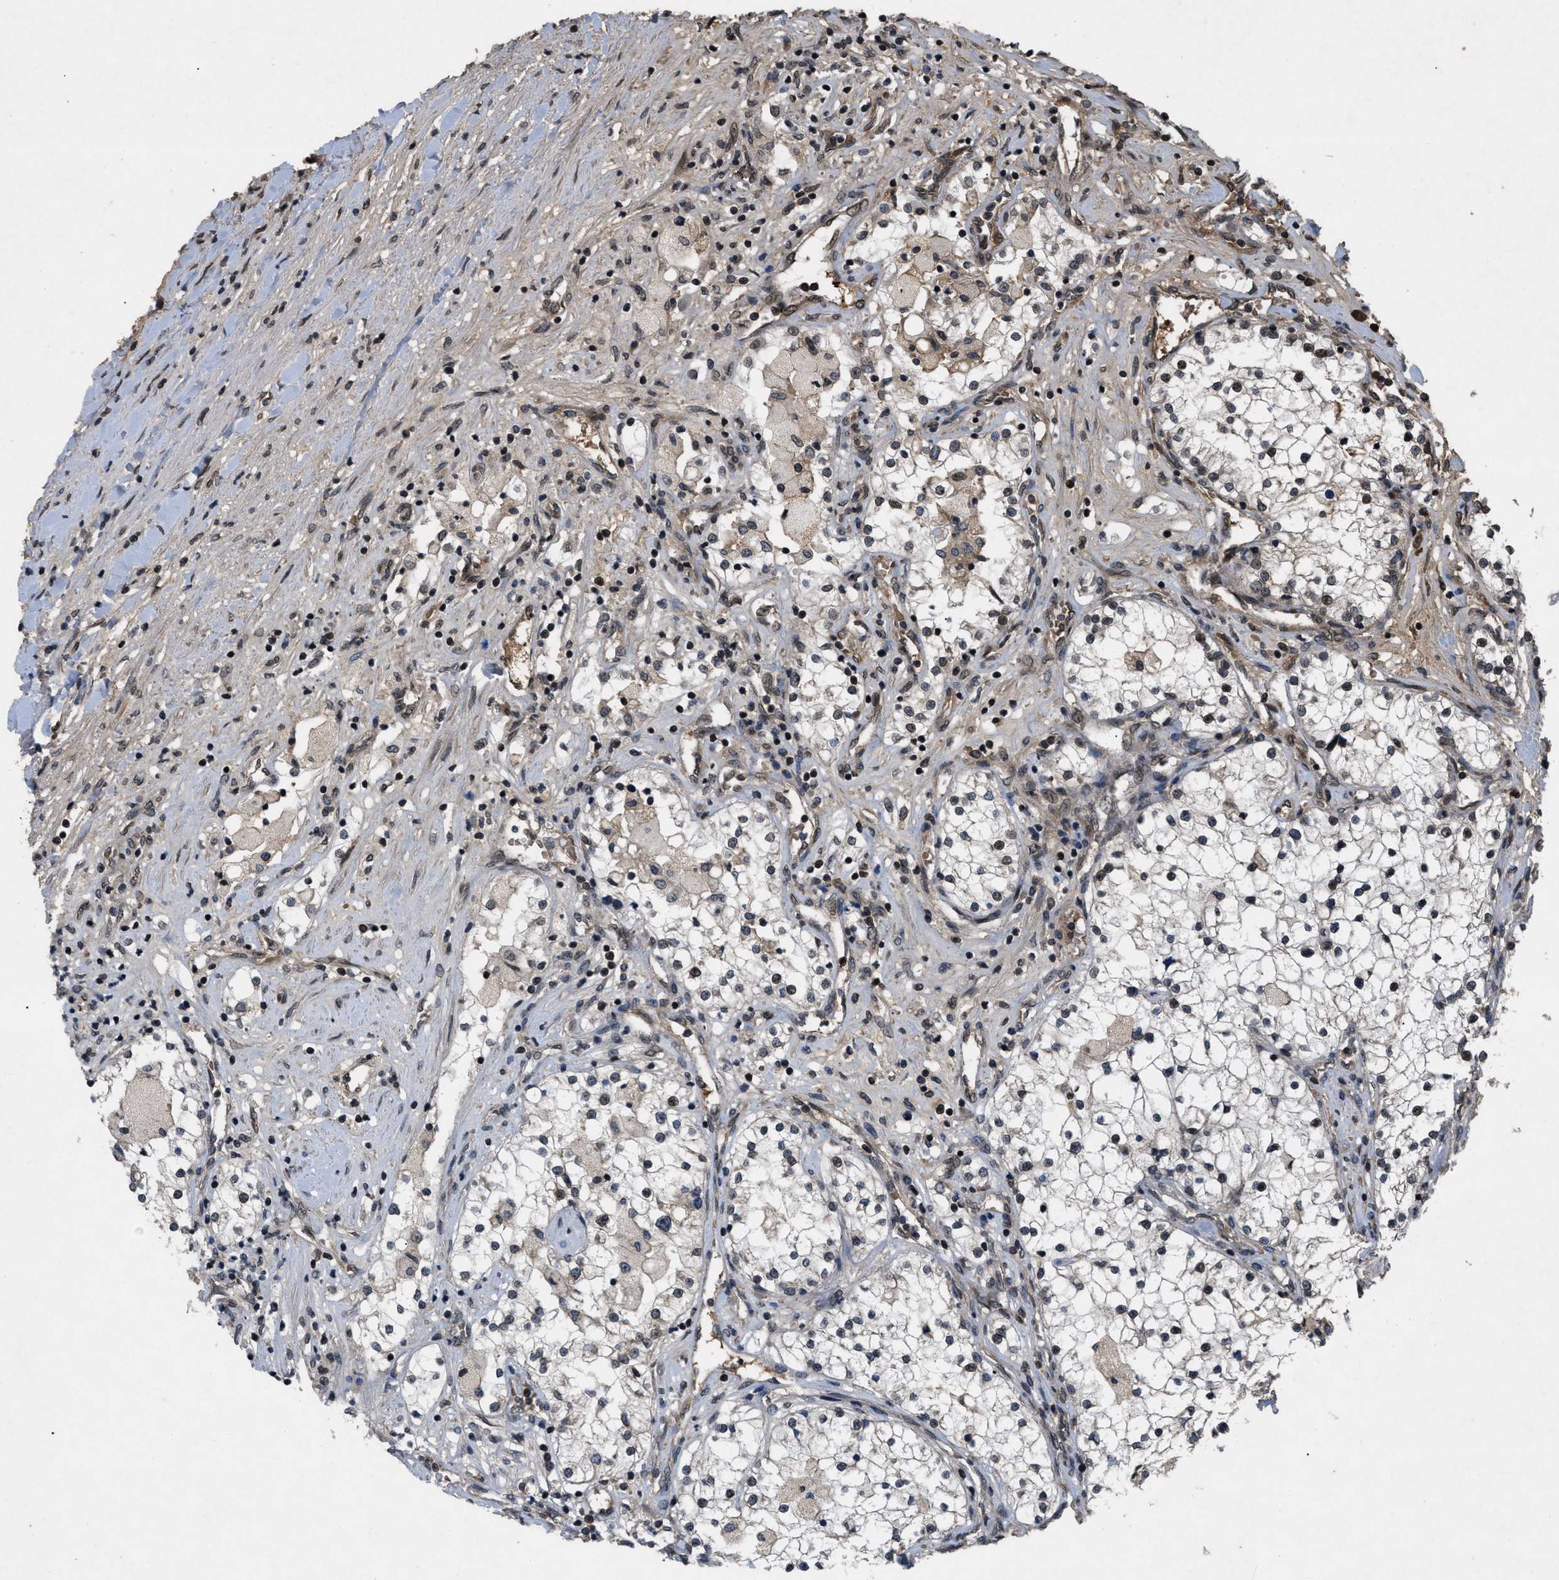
{"staining": {"intensity": "moderate", "quantity": "25%-75%", "location": "nuclear"}, "tissue": "renal cancer", "cell_type": "Tumor cells", "image_type": "cancer", "snomed": [{"axis": "morphology", "description": "Adenocarcinoma, NOS"}, {"axis": "topography", "description": "Kidney"}], "caption": "Protein expression analysis of renal cancer (adenocarcinoma) displays moderate nuclear expression in approximately 25%-75% of tumor cells.", "gene": "CRY1", "patient": {"sex": "male", "age": 68}}